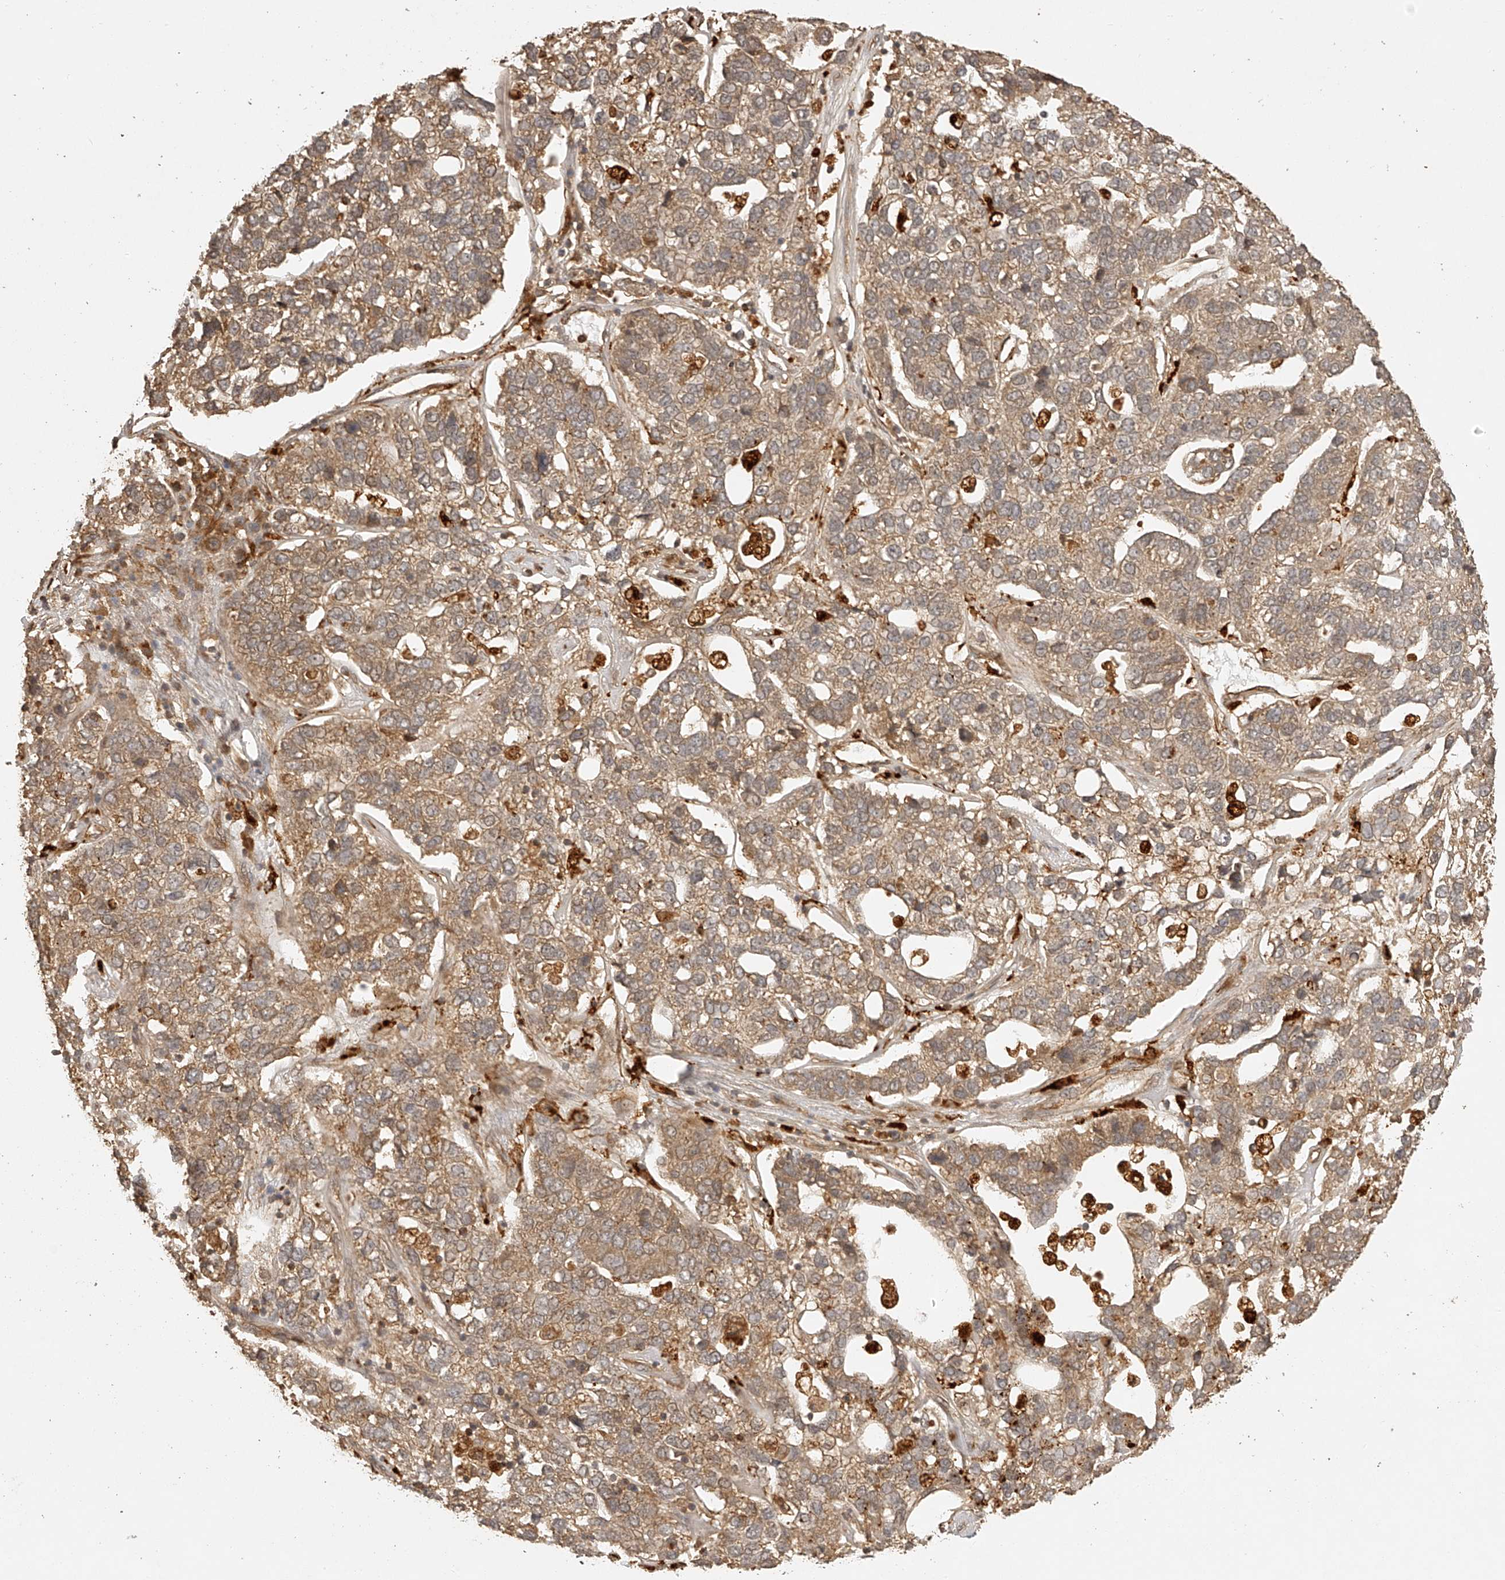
{"staining": {"intensity": "moderate", "quantity": ">75%", "location": "cytoplasmic/membranous"}, "tissue": "pancreatic cancer", "cell_type": "Tumor cells", "image_type": "cancer", "snomed": [{"axis": "morphology", "description": "Adenocarcinoma, NOS"}, {"axis": "topography", "description": "Pancreas"}], "caption": "Immunohistochemical staining of human pancreatic adenocarcinoma exhibits medium levels of moderate cytoplasmic/membranous staining in approximately >75% of tumor cells. (Stains: DAB in brown, nuclei in blue, Microscopy: brightfield microscopy at high magnification).", "gene": "BCL2L11", "patient": {"sex": "female", "age": 61}}